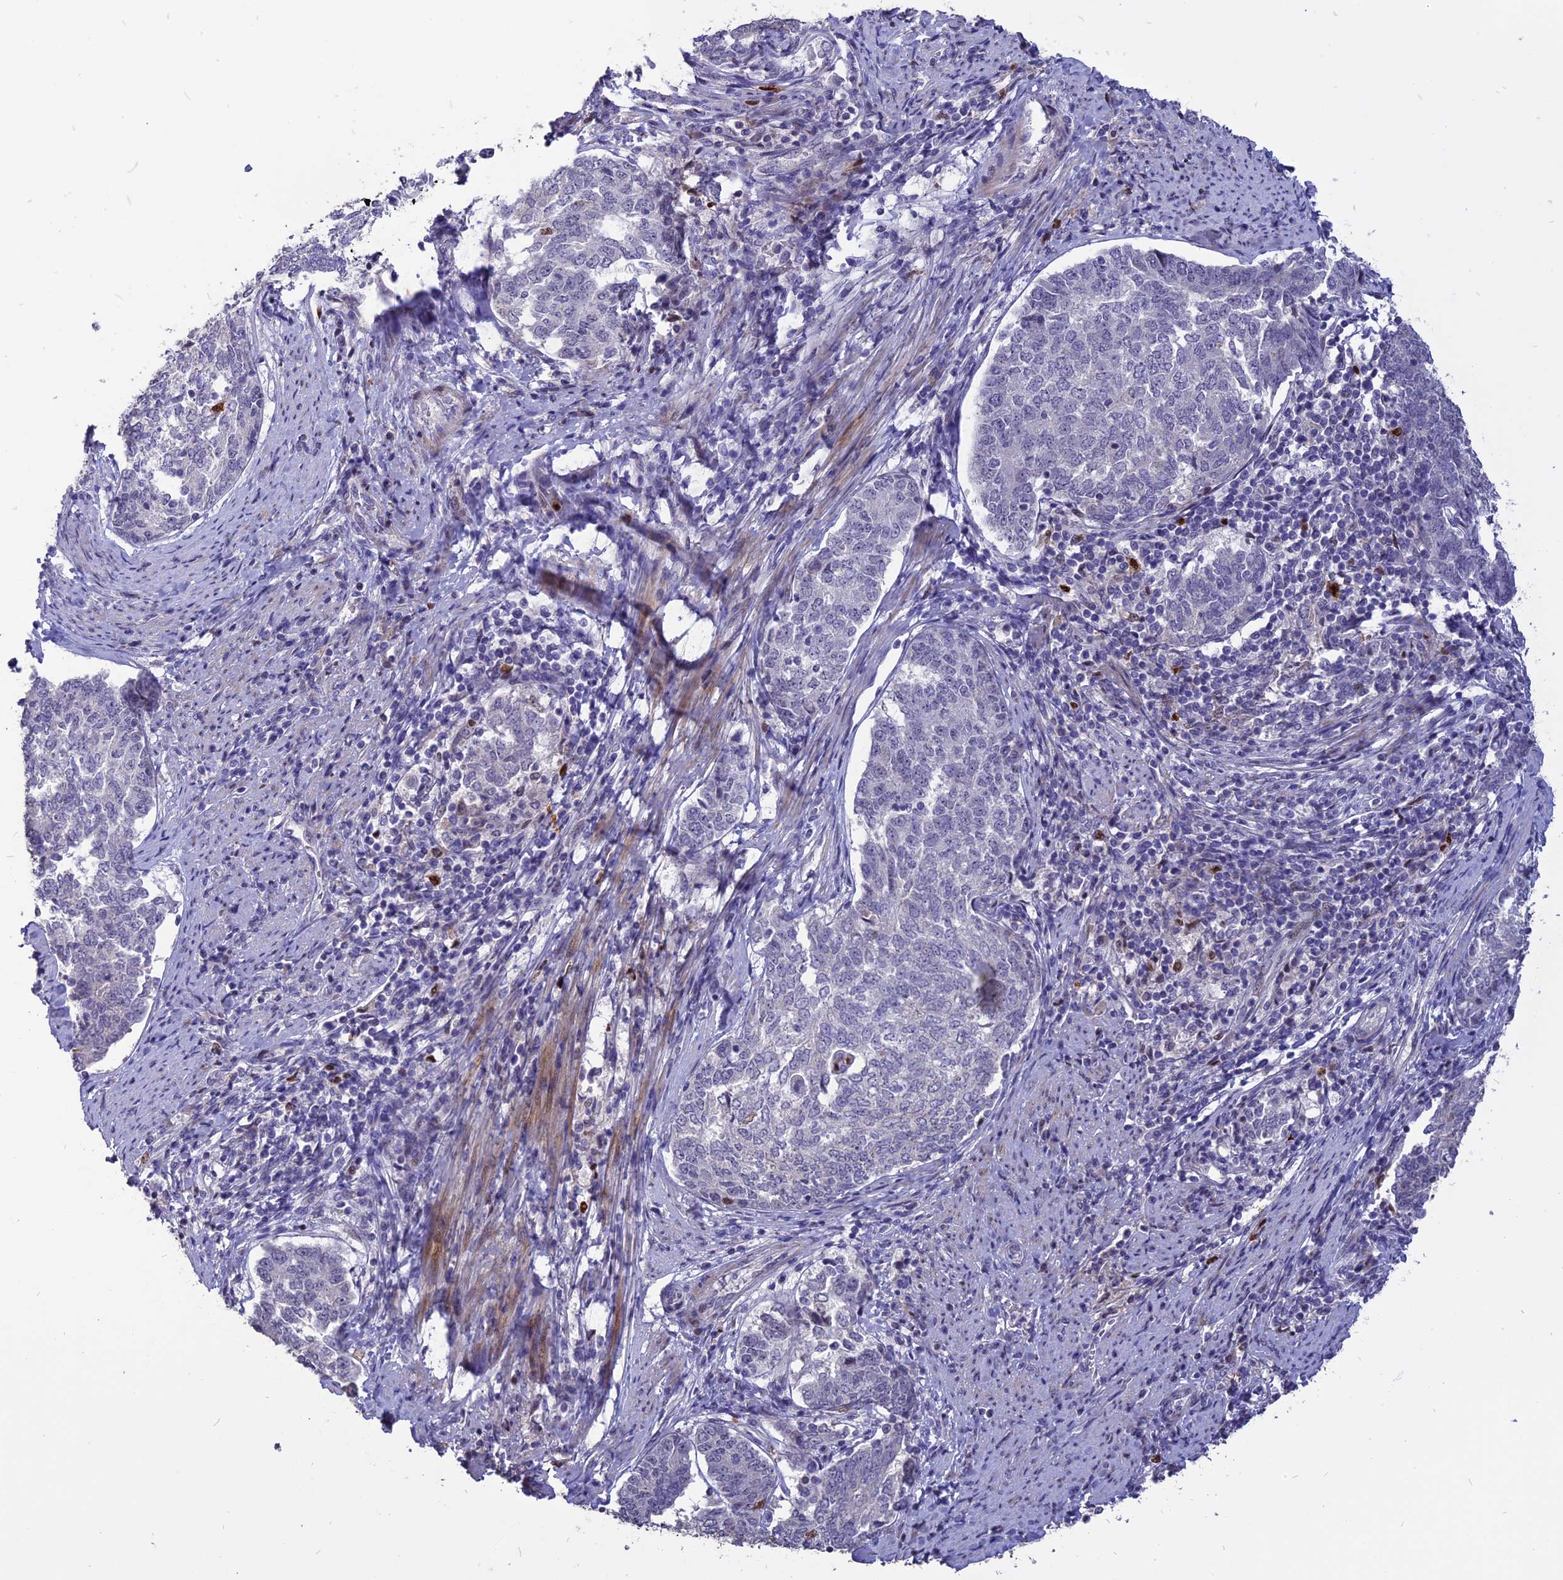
{"staining": {"intensity": "negative", "quantity": "none", "location": "none"}, "tissue": "endometrial cancer", "cell_type": "Tumor cells", "image_type": "cancer", "snomed": [{"axis": "morphology", "description": "Adenocarcinoma, NOS"}, {"axis": "topography", "description": "Endometrium"}], "caption": "Tumor cells show no significant protein expression in endometrial cancer. (DAB (3,3'-diaminobenzidine) immunohistochemistry visualized using brightfield microscopy, high magnification).", "gene": "TMEM263", "patient": {"sex": "female", "age": 80}}